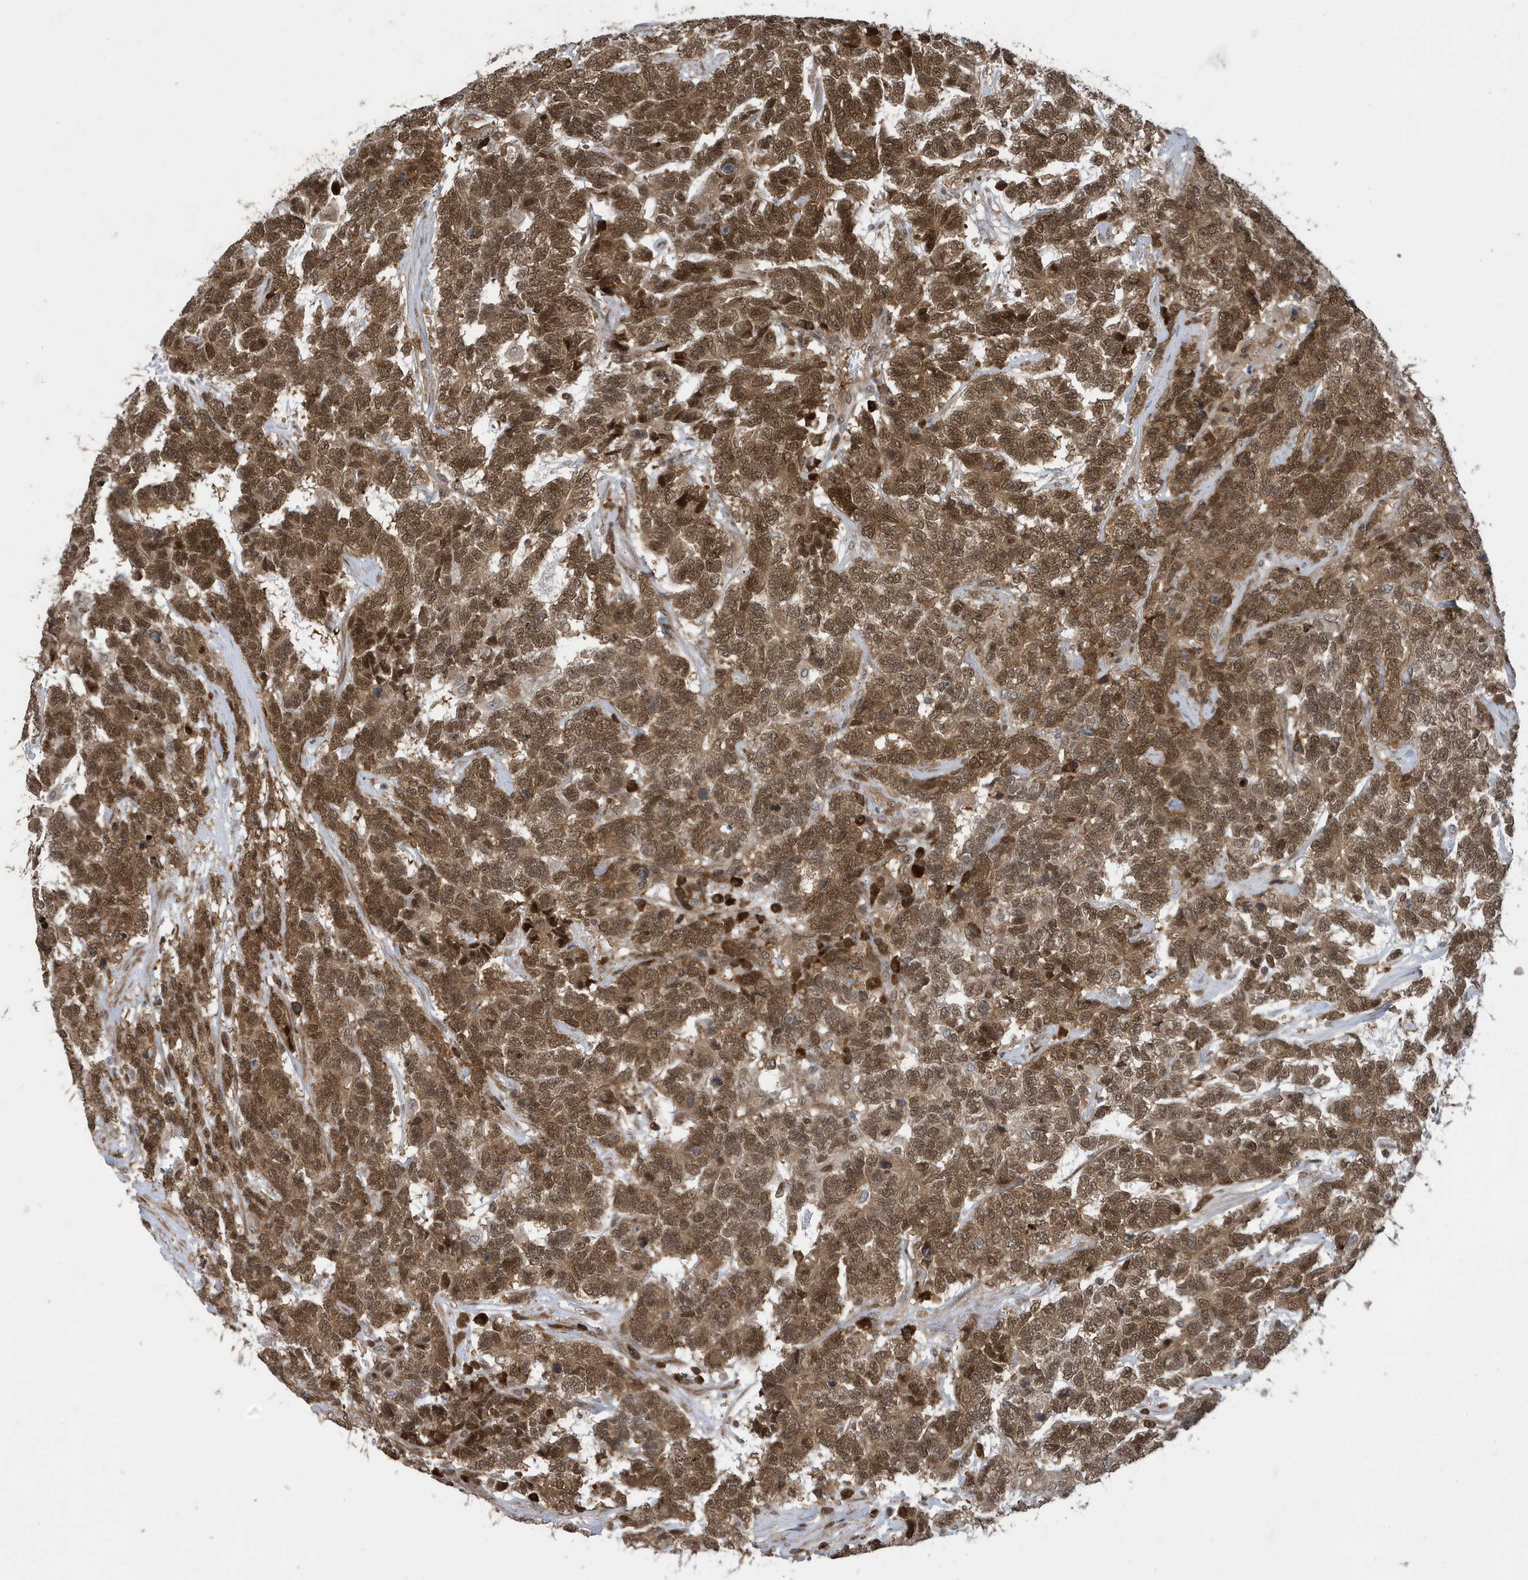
{"staining": {"intensity": "moderate", "quantity": ">75%", "location": "cytoplasmic/membranous,nuclear"}, "tissue": "testis cancer", "cell_type": "Tumor cells", "image_type": "cancer", "snomed": [{"axis": "morphology", "description": "Carcinoma, Embryonal, NOS"}, {"axis": "topography", "description": "Testis"}], "caption": "Immunohistochemical staining of testis embryonal carcinoma demonstrates medium levels of moderate cytoplasmic/membranous and nuclear expression in approximately >75% of tumor cells.", "gene": "UBQLN1", "patient": {"sex": "male", "age": 26}}